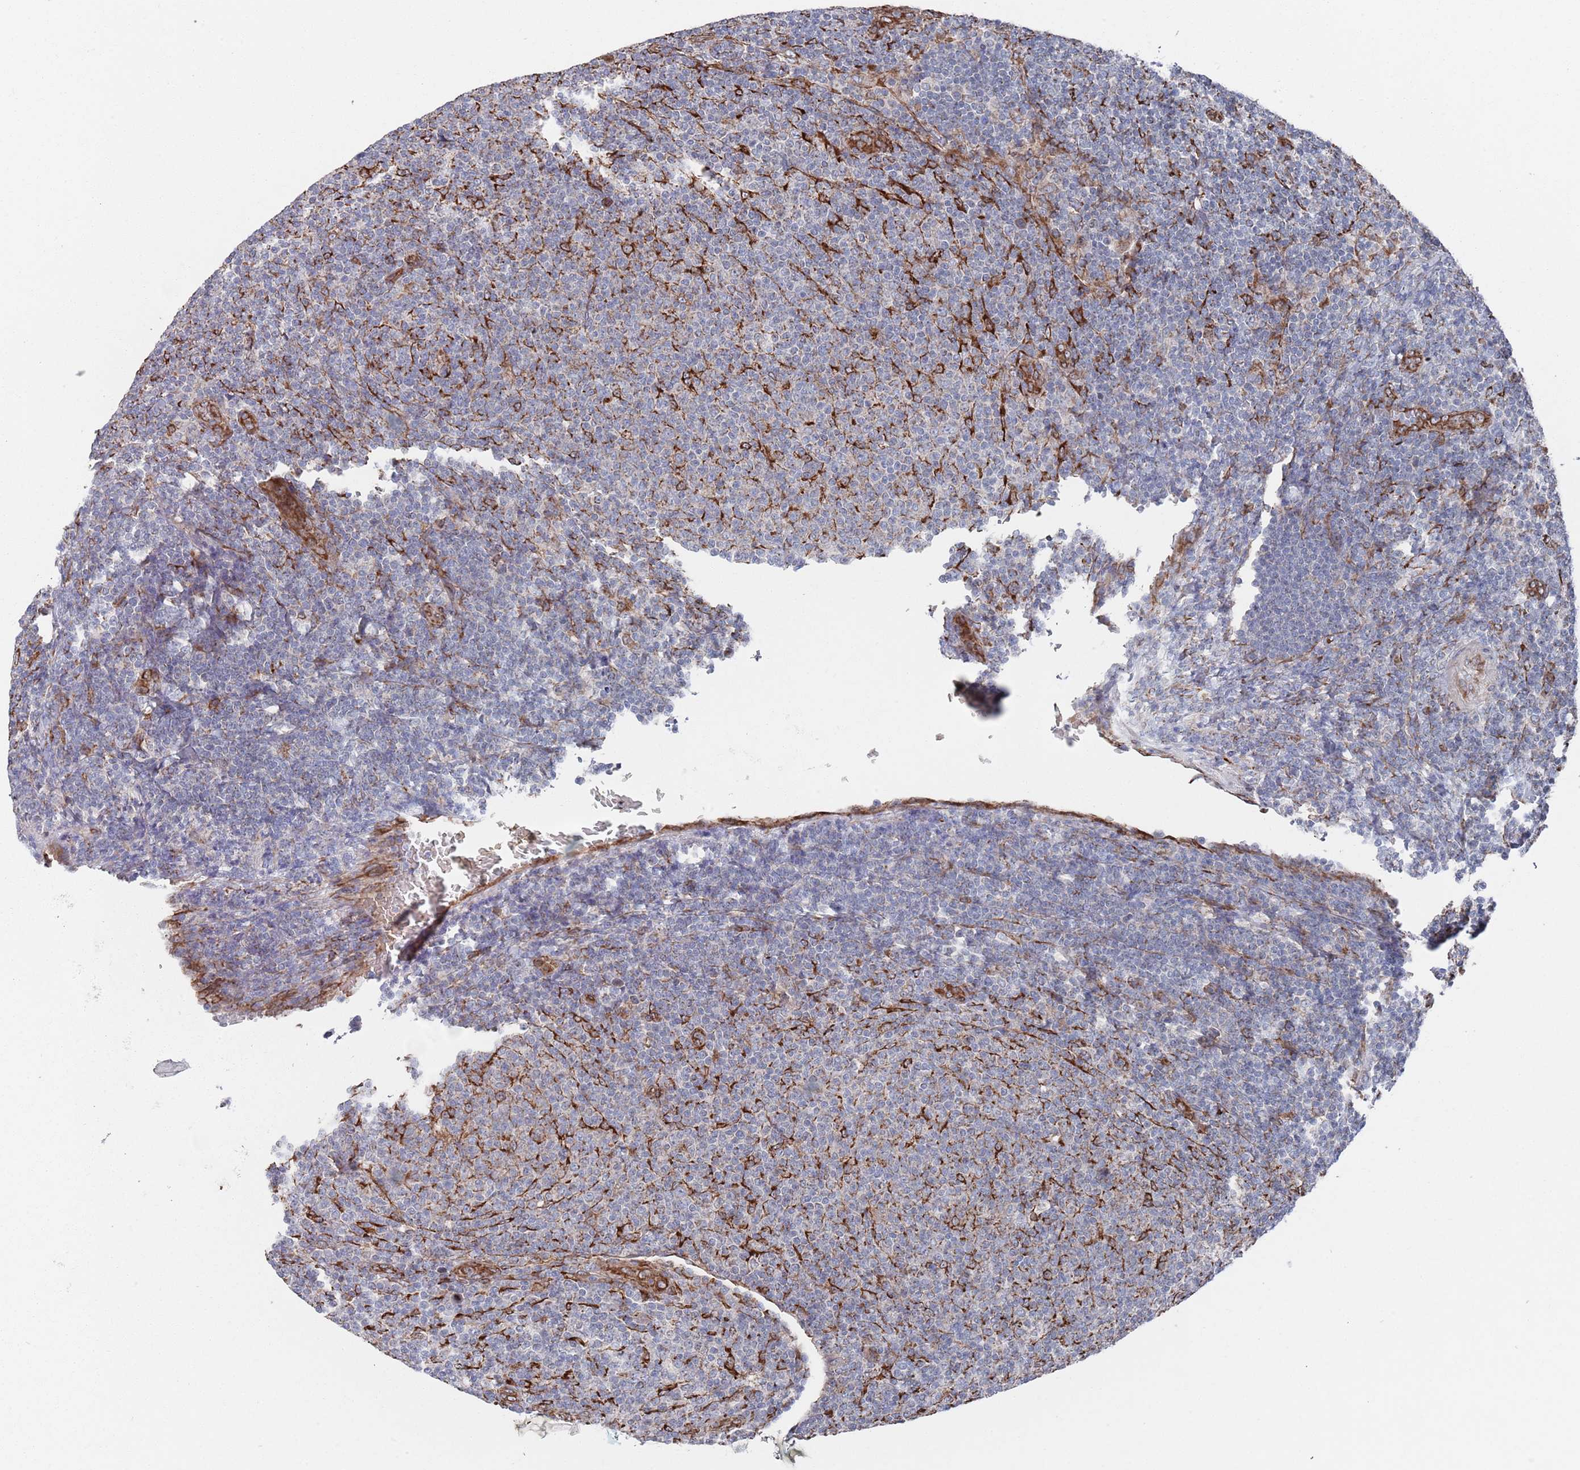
{"staining": {"intensity": "negative", "quantity": "none", "location": "none"}, "tissue": "lymphoma", "cell_type": "Tumor cells", "image_type": "cancer", "snomed": [{"axis": "morphology", "description": "Malignant lymphoma, non-Hodgkin's type, Low grade"}, {"axis": "topography", "description": "Lymph node"}], "caption": "An image of human lymphoma is negative for staining in tumor cells. (DAB (3,3'-diaminobenzidine) IHC visualized using brightfield microscopy, high magnification).", "gene": "CCDC106", "patient": {"sex": "male", "age": 66}}